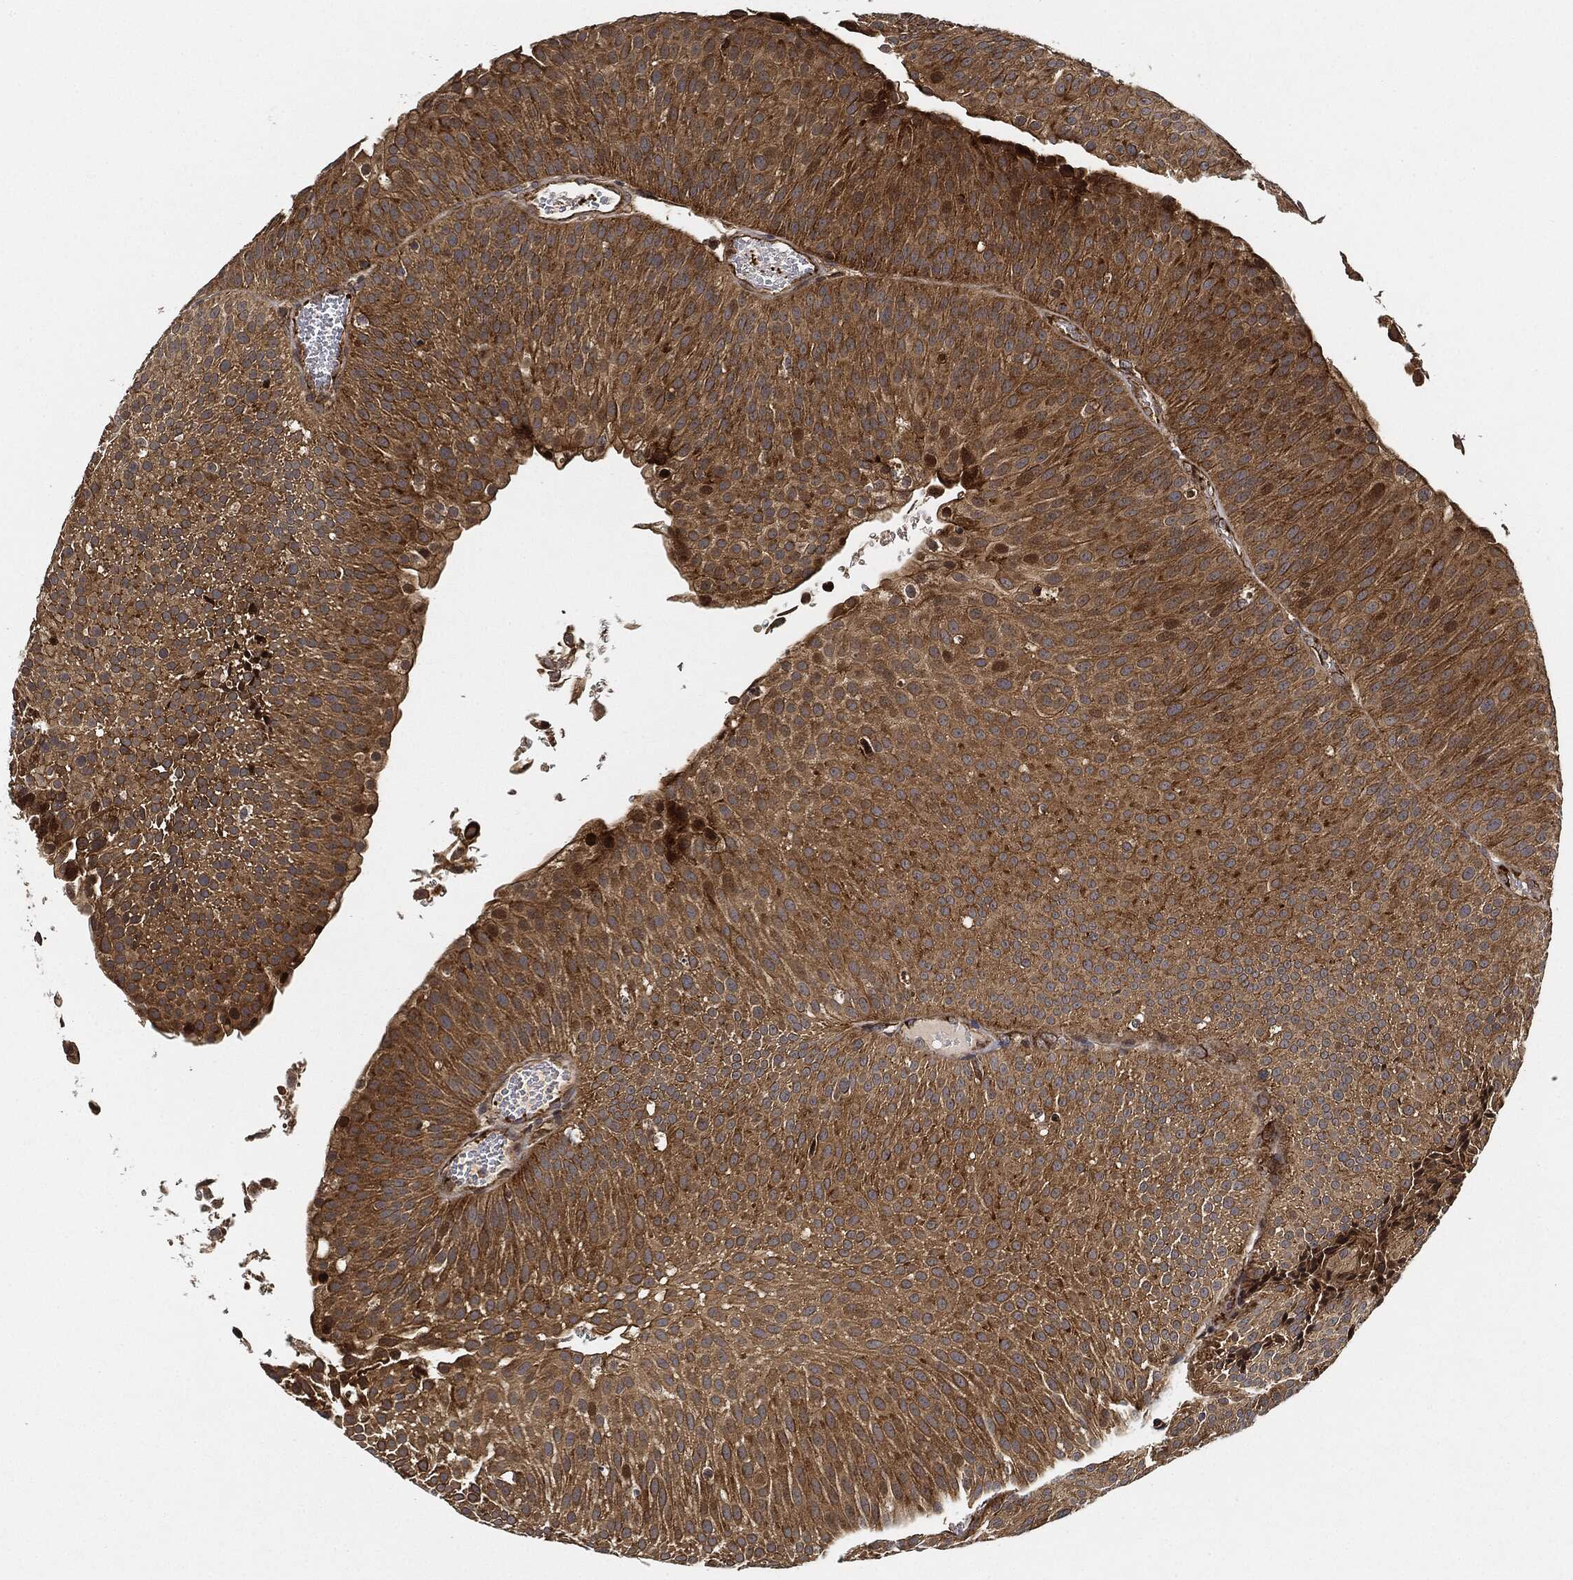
{"staining": {"intensity": "strong", "quantity": "25%-75%", "location": "cytoplasmic/membranous"}, "tissue": "urothelial cancer", "cell_type": "Tumor cells", "image_type": "cancer", "snomed": [{"axis": "morphology", "description": "Urothelial carcinoma, Low grade"}, {"axis": "topography", "description": "Urinary bladder"}], "caption": "The image shows immunohistochemical staining of urothelial cancer. There is strong cytoplasmic/membranous expression is identified in about 25%-75% of tumor cells.", "gene": "MAP3K3", "patient": {"sex": "male", "age": 65}}